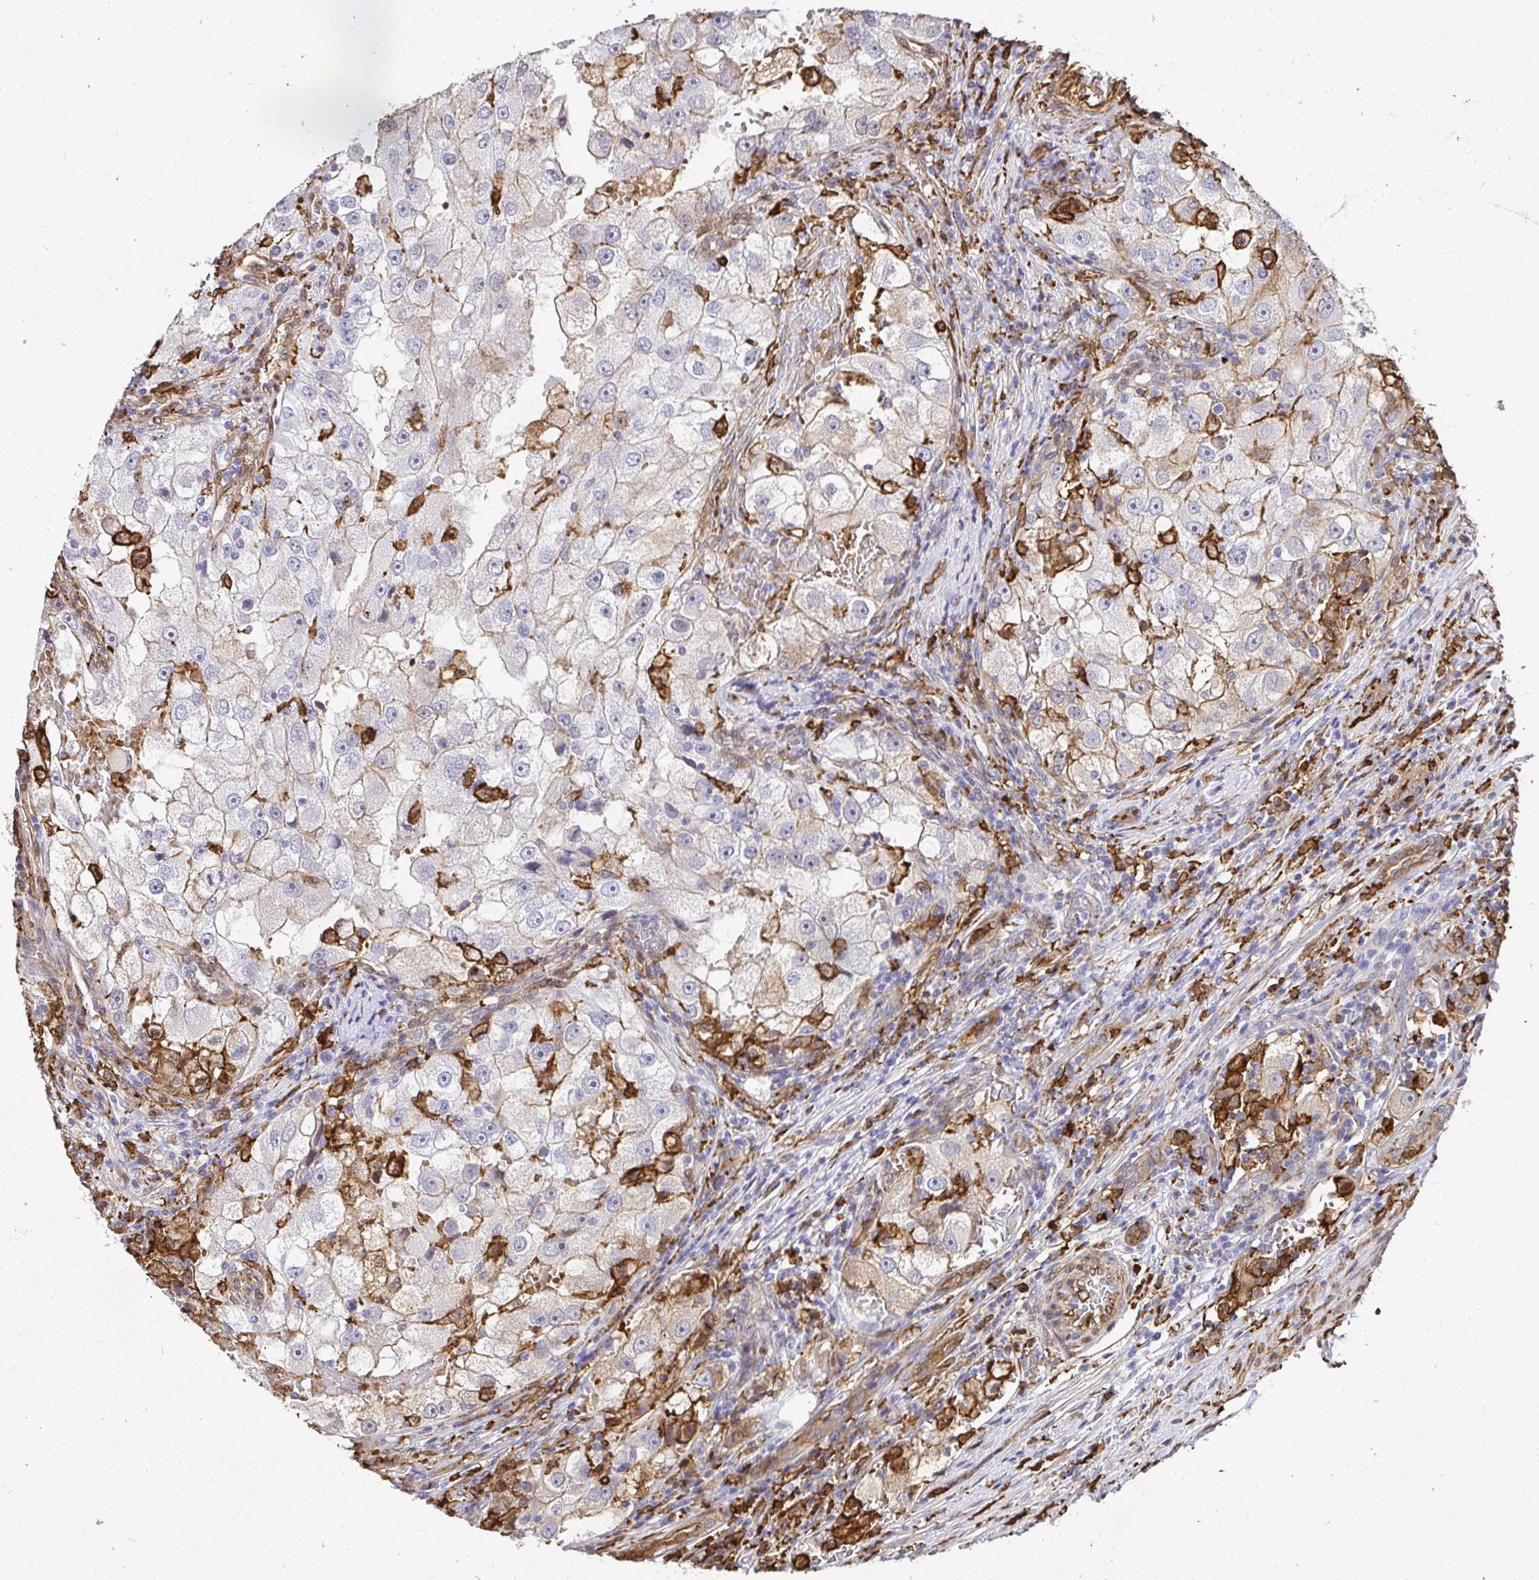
{"staining": {"intensity": "weak", "quantity": "<25%", "location": "cytoplasmic/membranous"}, "tissue": "renal cancer", "cell_type": "Tumor cells", "image_type": "cancer", "snomed": [{"axis": "morphology", "description": "Adenocarcinoma, NOS"}, {"axis": "topography", "description": "Kidney"}], "caption": "This is an immunohistochemistry micrograph of human renal cancer. There is no staining in tumor cells.", "gene": "GSN", "patient": {"sex": "male", "age": 63}}